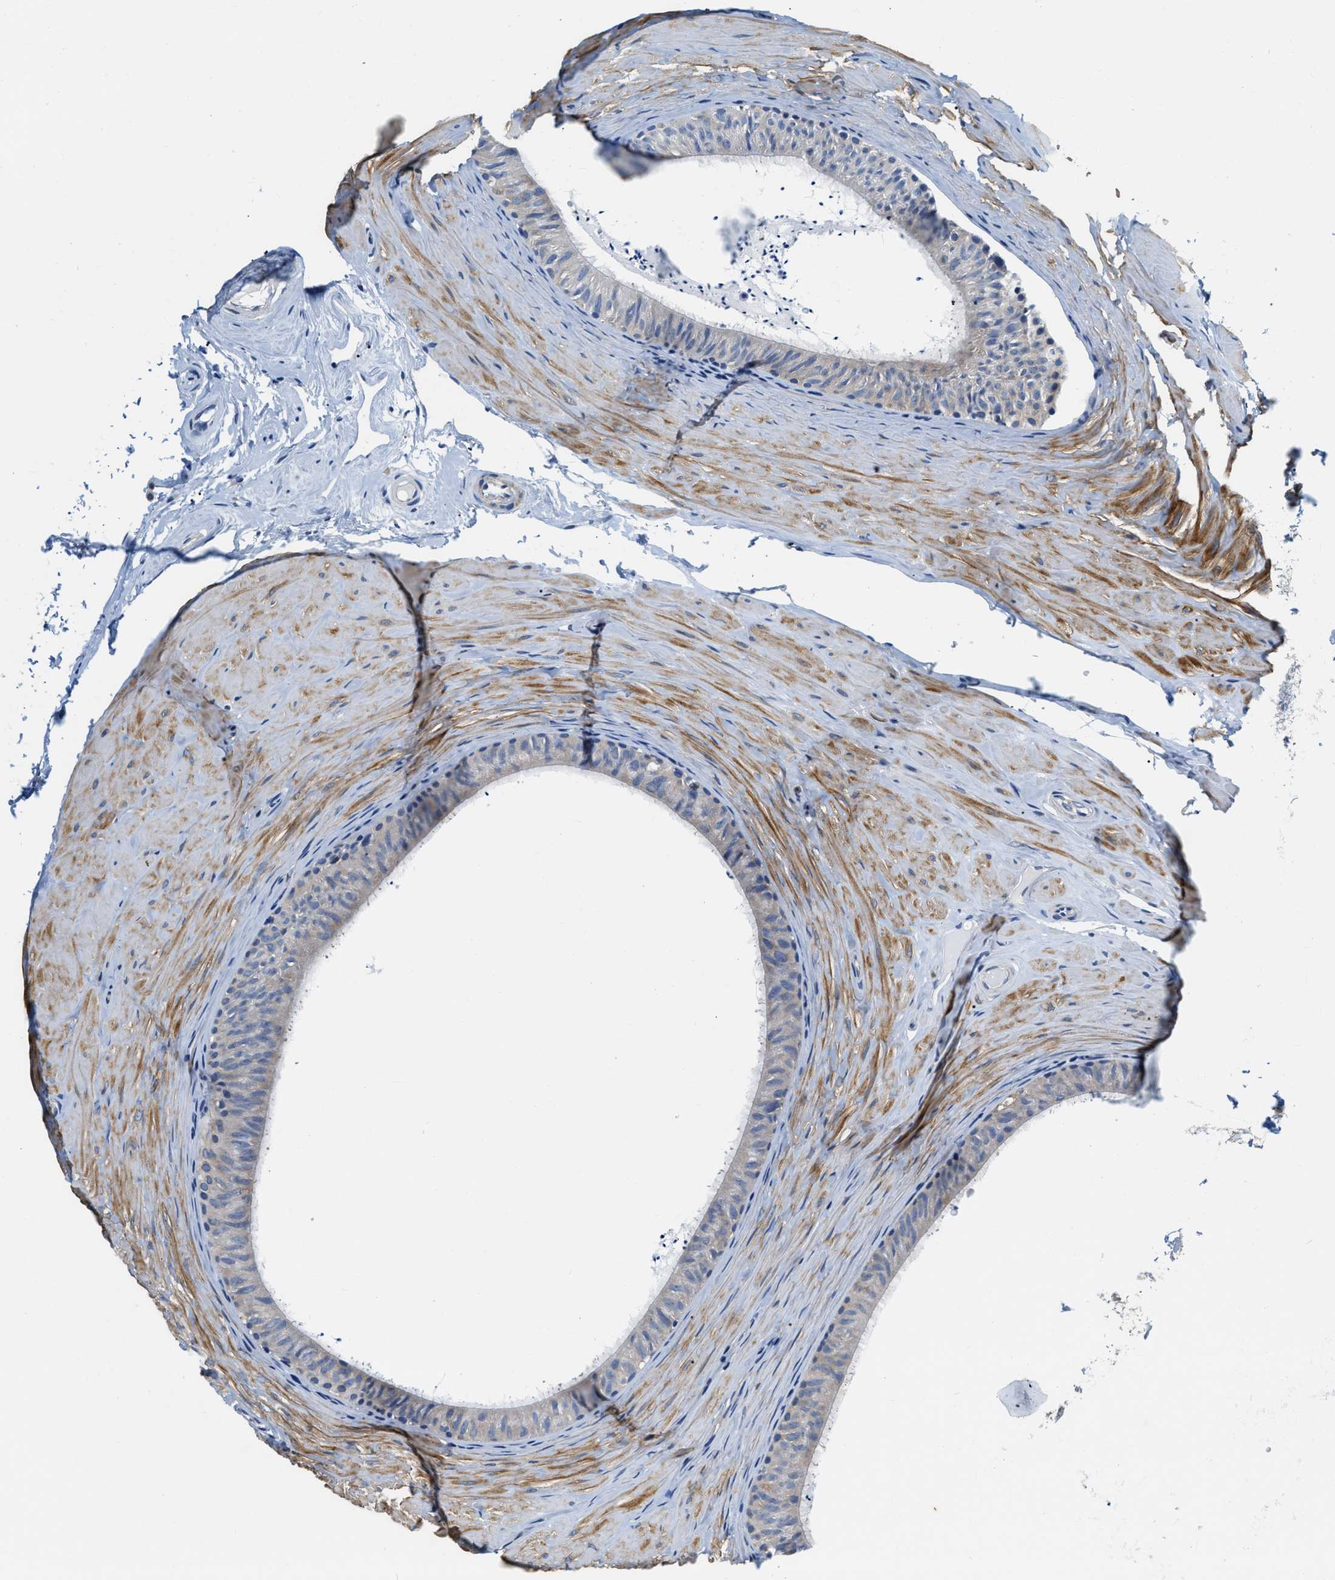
{"staining": {"intensity": "negative", "quantity": "none", "location": "none"}, "tissue": "epididymis", "cell_type": "Glandular cells", "image_type": "normal", "snomed": [{"axis": "morphology", "description": "Normal tissue, NOS"}, {"axis": "topography", "description": "Epididymis"}], "caption": "Immunohistochemistry (IHC) of normal epididymis displays no staining in glandular cells.", "gene": "EIF2AK2", "patient": {"sex": "male", "age": 34}}